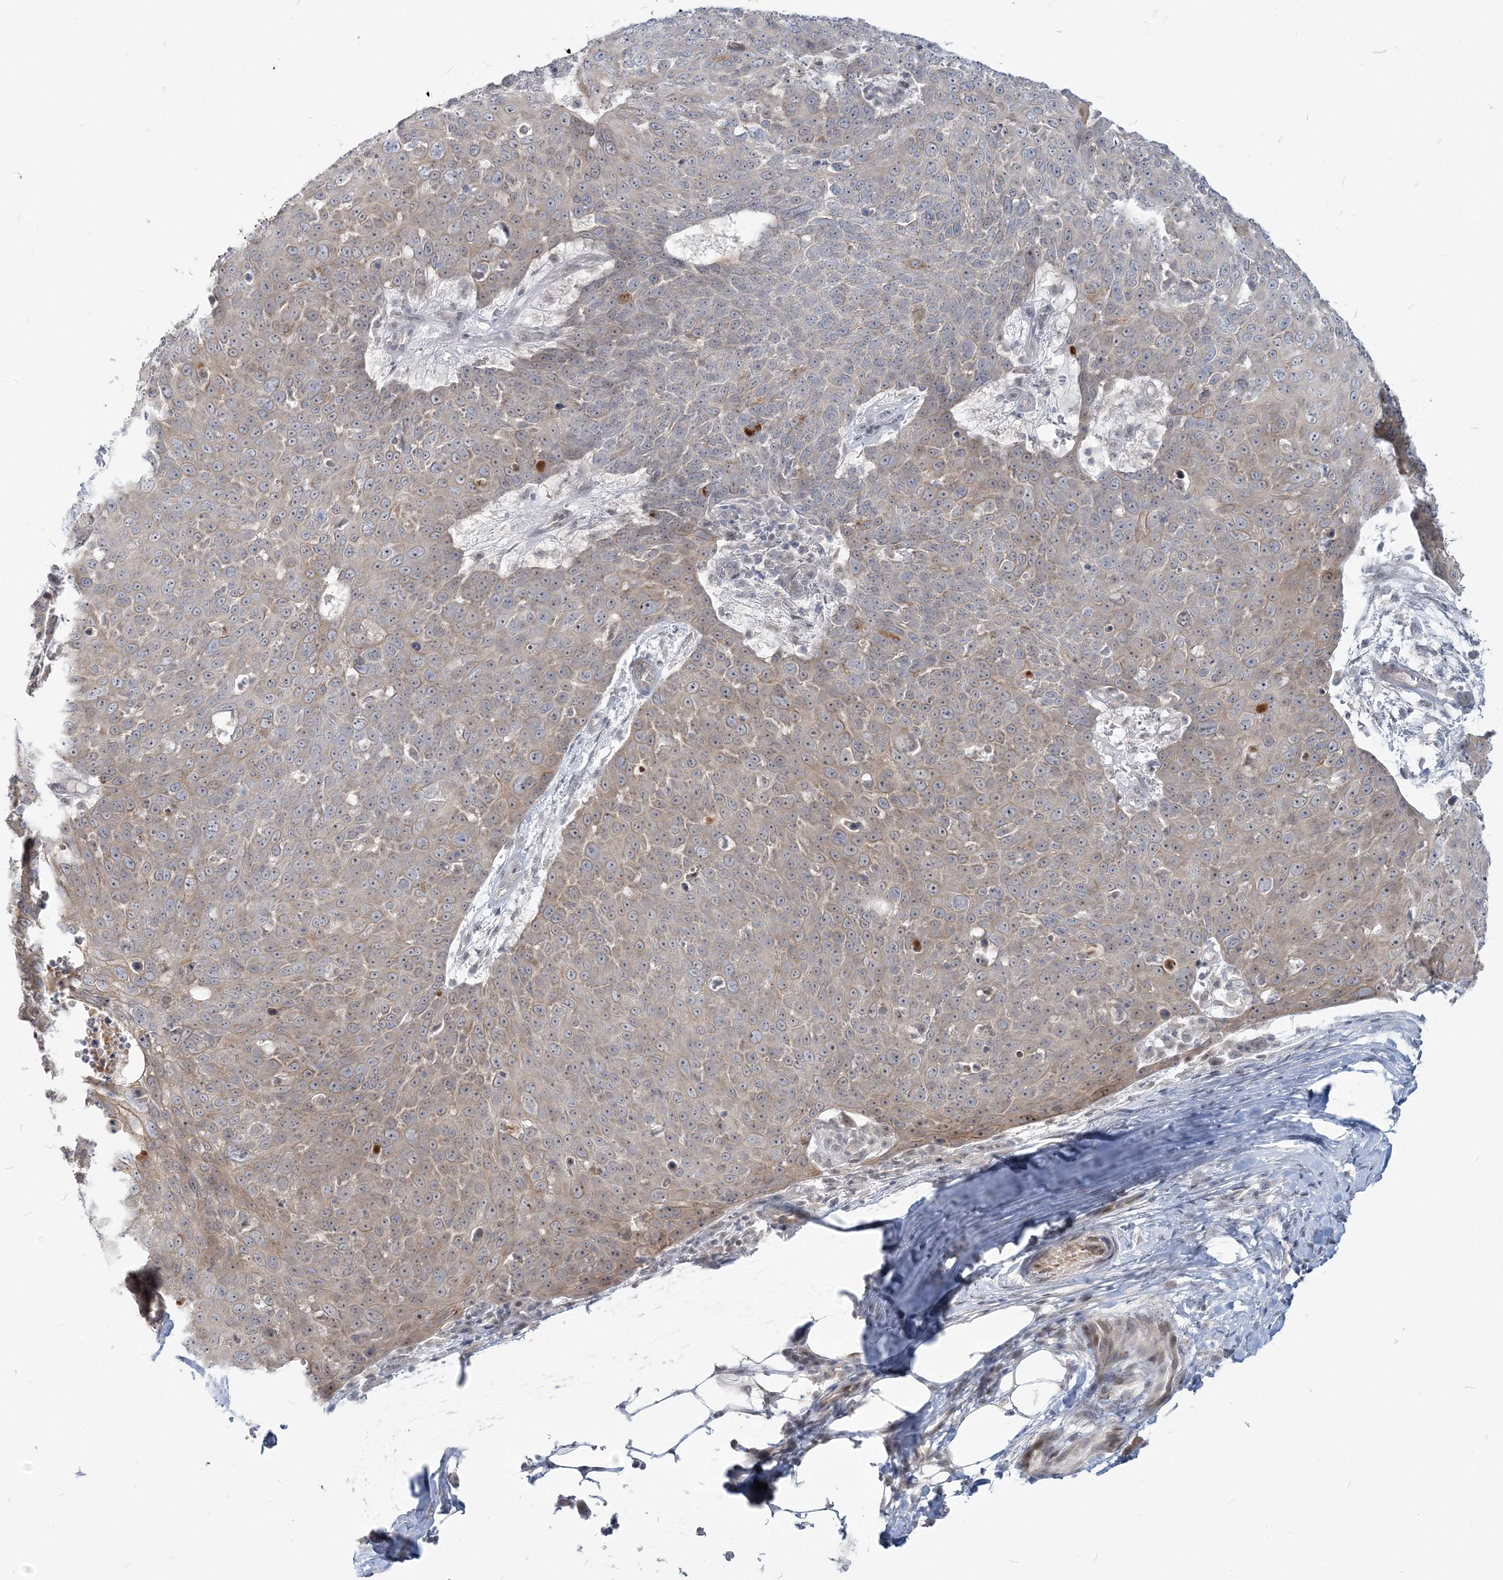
{"staining": {"intensity": "weak", "quantity": "<25%", "location": "cytoplasmic/membranous,nuclear"}, "tissue": "skin cancer", "cell_type": "Tumor cells", "image_type": "cancer", "snomed": [{"axis": "morphology", "description": "Squamous cell carcinoma, NOS"}, {"axis": "topography", "description": "Skin"}], "caption": "Tumor cells are negative for brown protein staining in skin cancer (squamous cell carcinoma). (DAB IHC with hematoxylin counter stain).", "gene": "SDAD1", "patient": {"sex": "male", "age": 71}}